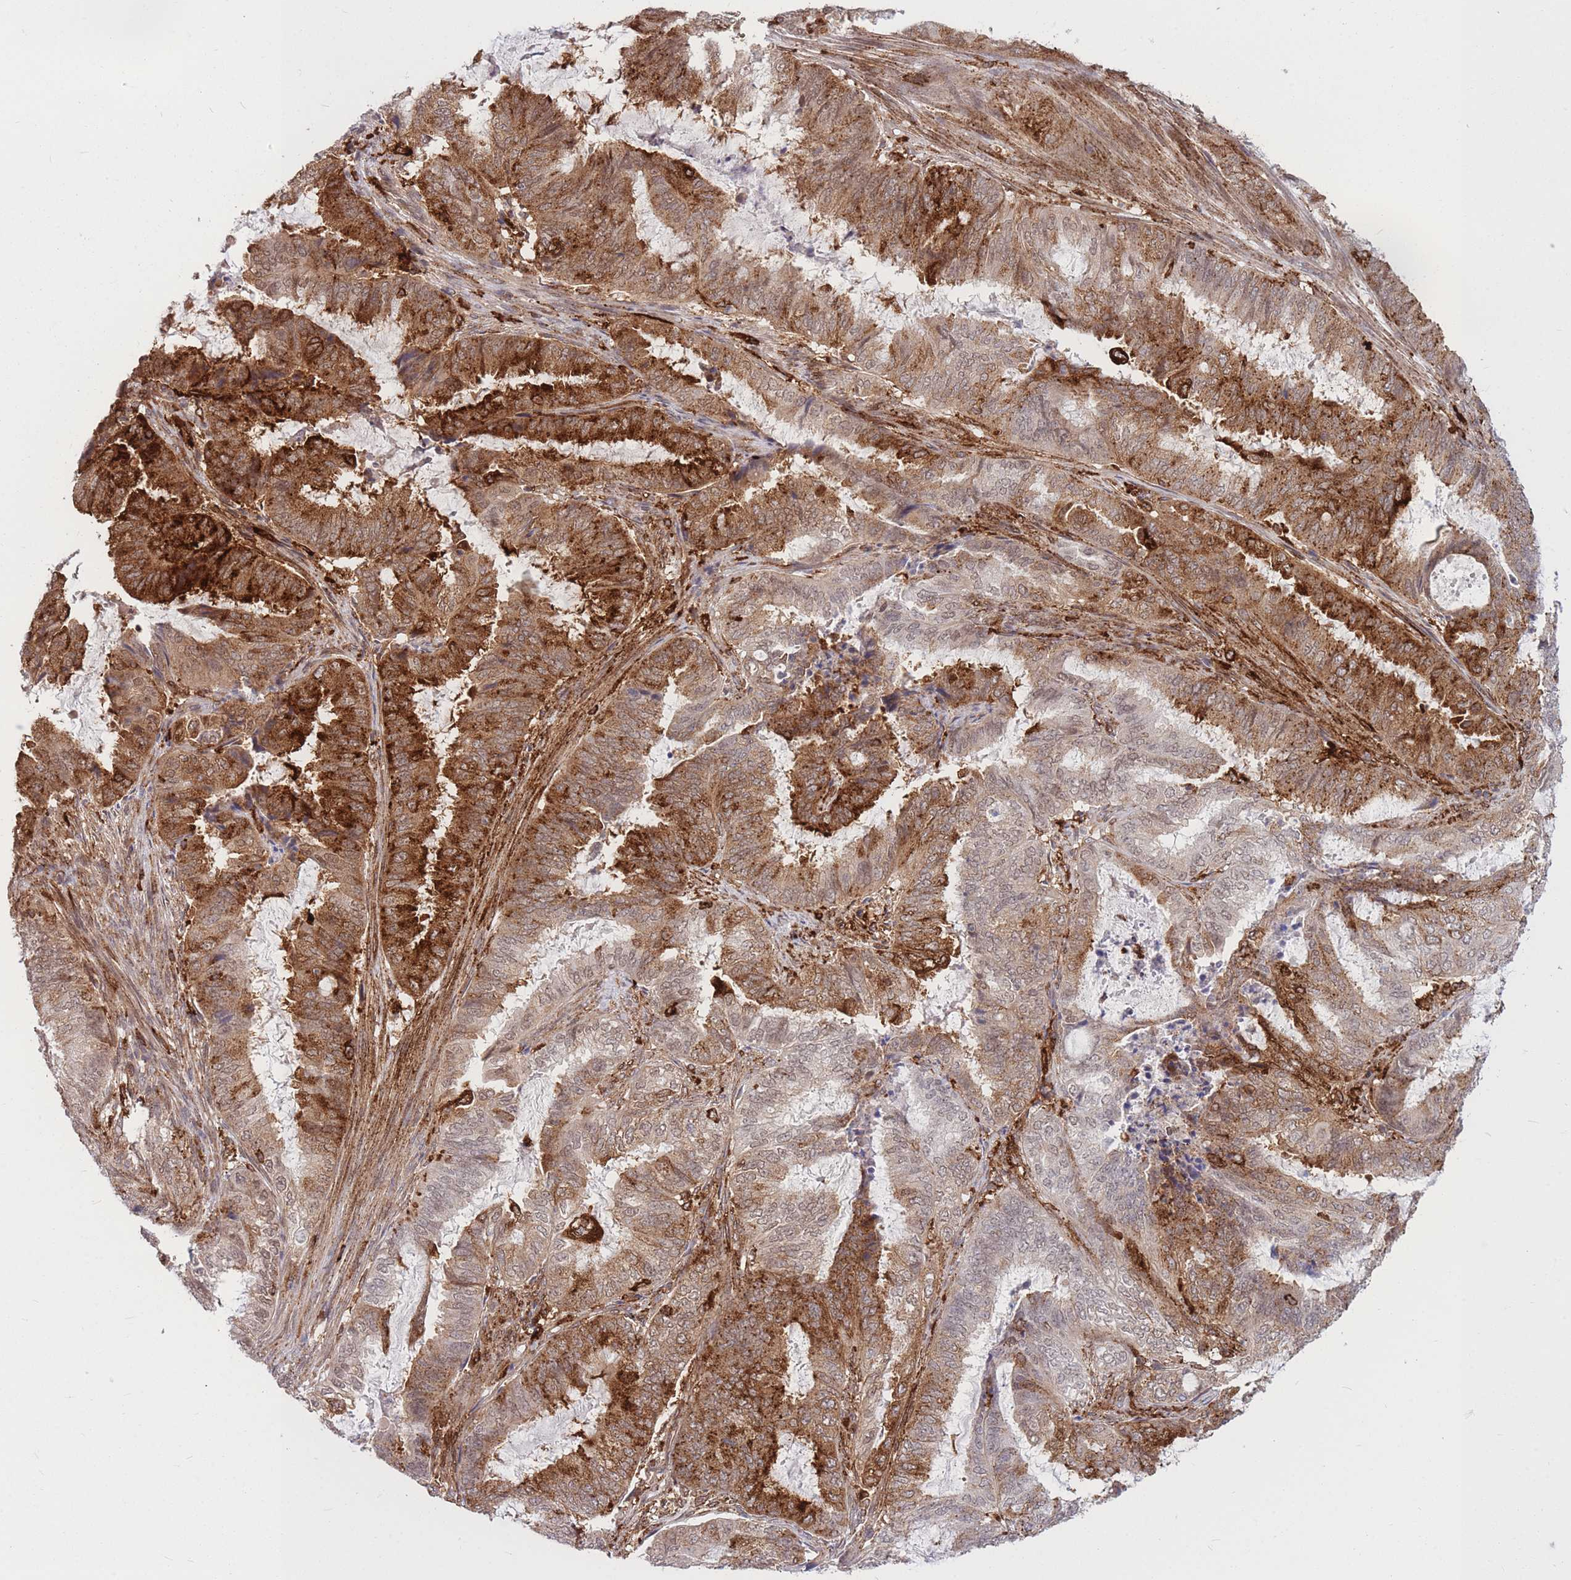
{"staining": {"intensity": "strong", "quantity": "25%-75%", "location": "cytoplasmic/membranous"}, "tissue": "endometrial cancer", "cell_type": "Tumor cells", "image_type": "cancer", "snomed": [{"axis": "morphology", "description": "Adenocarcinoma, NOS"}, {"axis": "topography", "description": "Endometrium"}], "caption": "Immunohistochemistry (IHC) photomicrograph of neoplastic tissue: human endometrial cancer (adenocarcinoma) stained using immunohistochemistry displays high levels of strong protein expression localized specifically in the cytoplasmic/membranous of tumor cells, appearing as a cytoplasmic/membranous brown color.", "gene": "TCF20", "patient": {"sex": "female", "age": 51}}